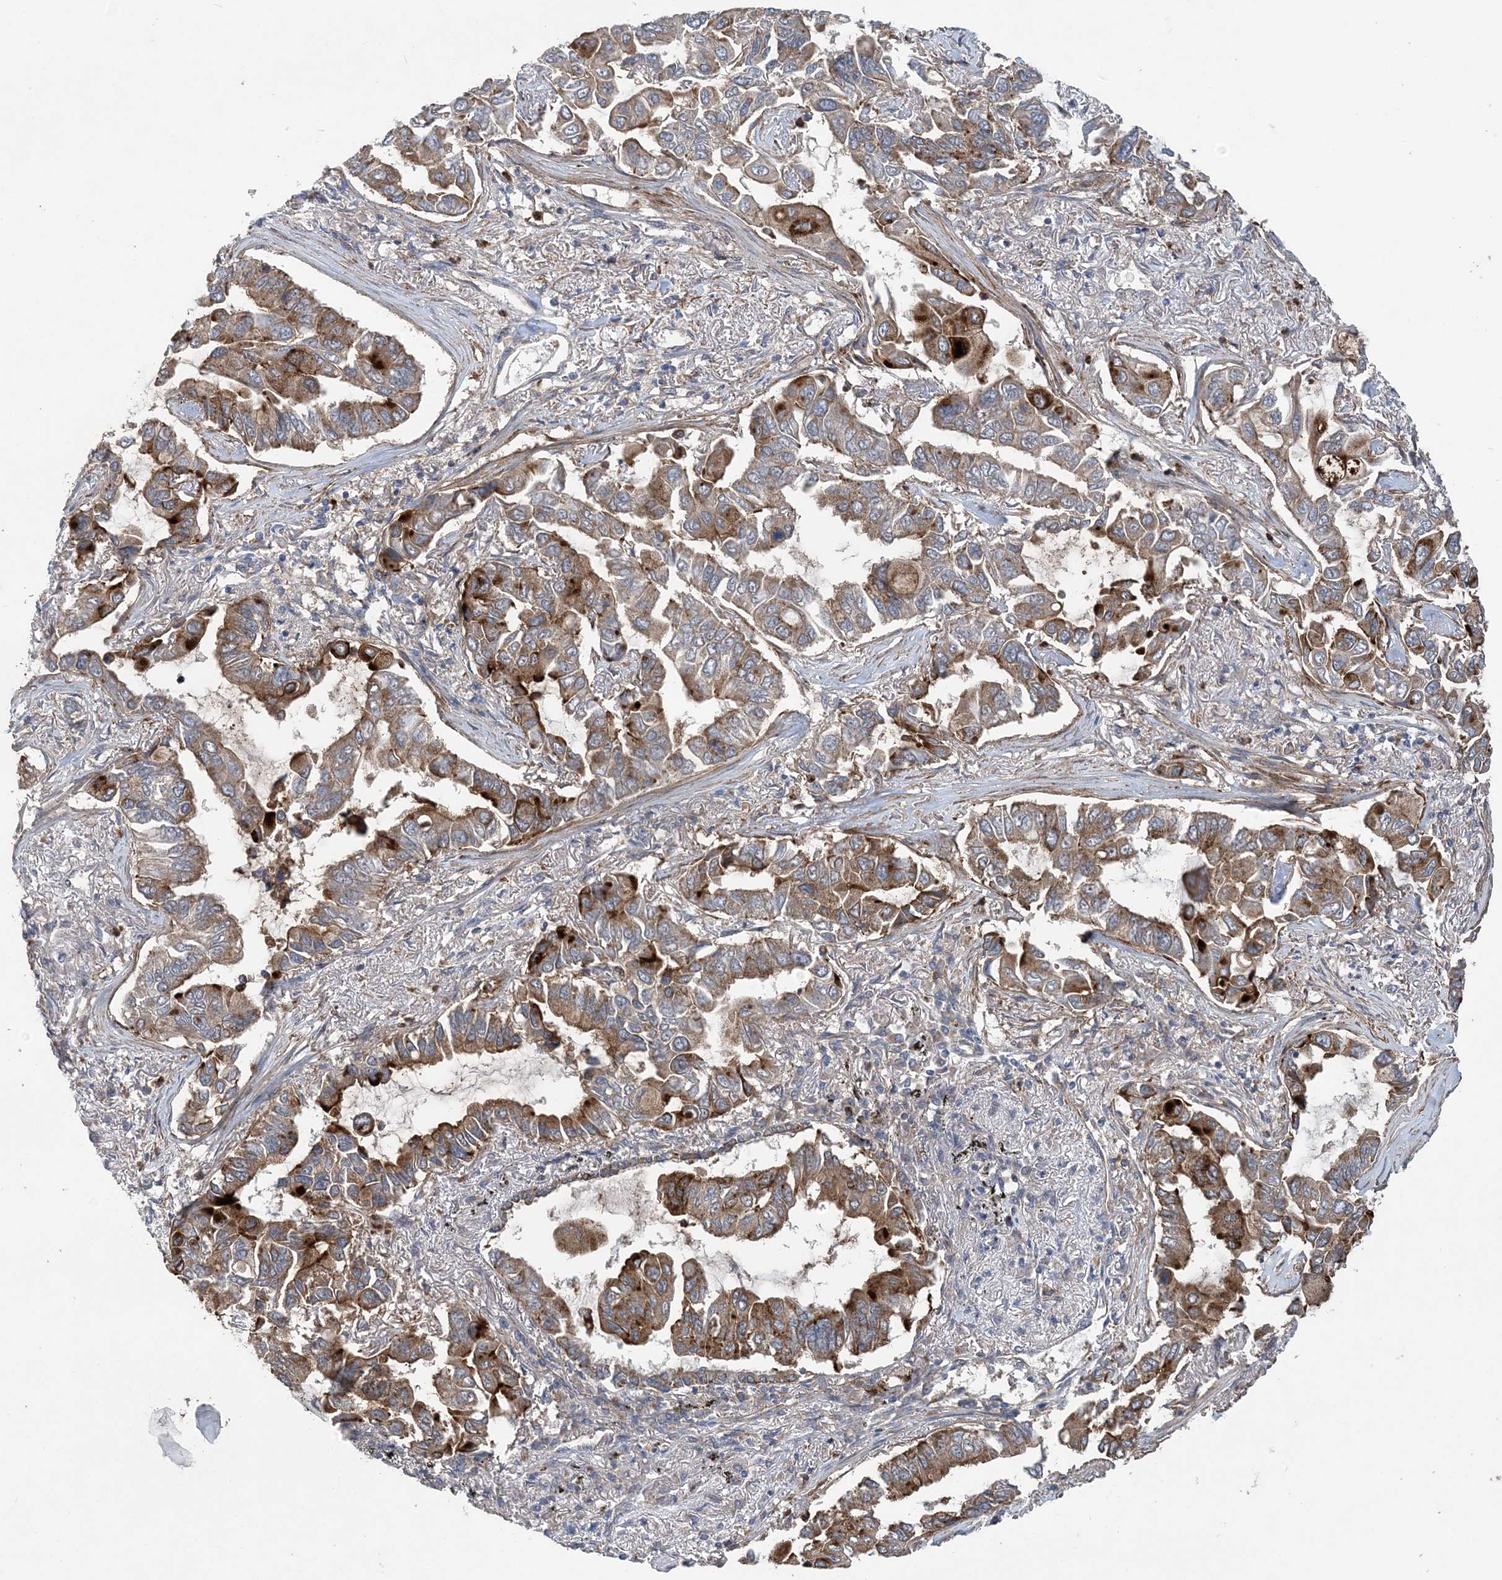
{"staining": {"intensity": "moderate", "quantity": ">75%", "location": "cytoplasmic/membranous"}, "tissue": "lung cancer", "cell_type": "Tumor cells", "image_type": "cancer", "snomed": [{"axis": "morphology", "description": "Adenocarcinoma, NOS"}, {"axis": "topography", "description": "Lung"}], "caption": "A histopathology image showing moderate cytoplasmic/membranous staining in about >75% of tumor cells in lung cancer, as visualized by brown immunohistochemical staining.", "gene": "PTTG1IP", "patient": {"sex": "male", "age": 64}}